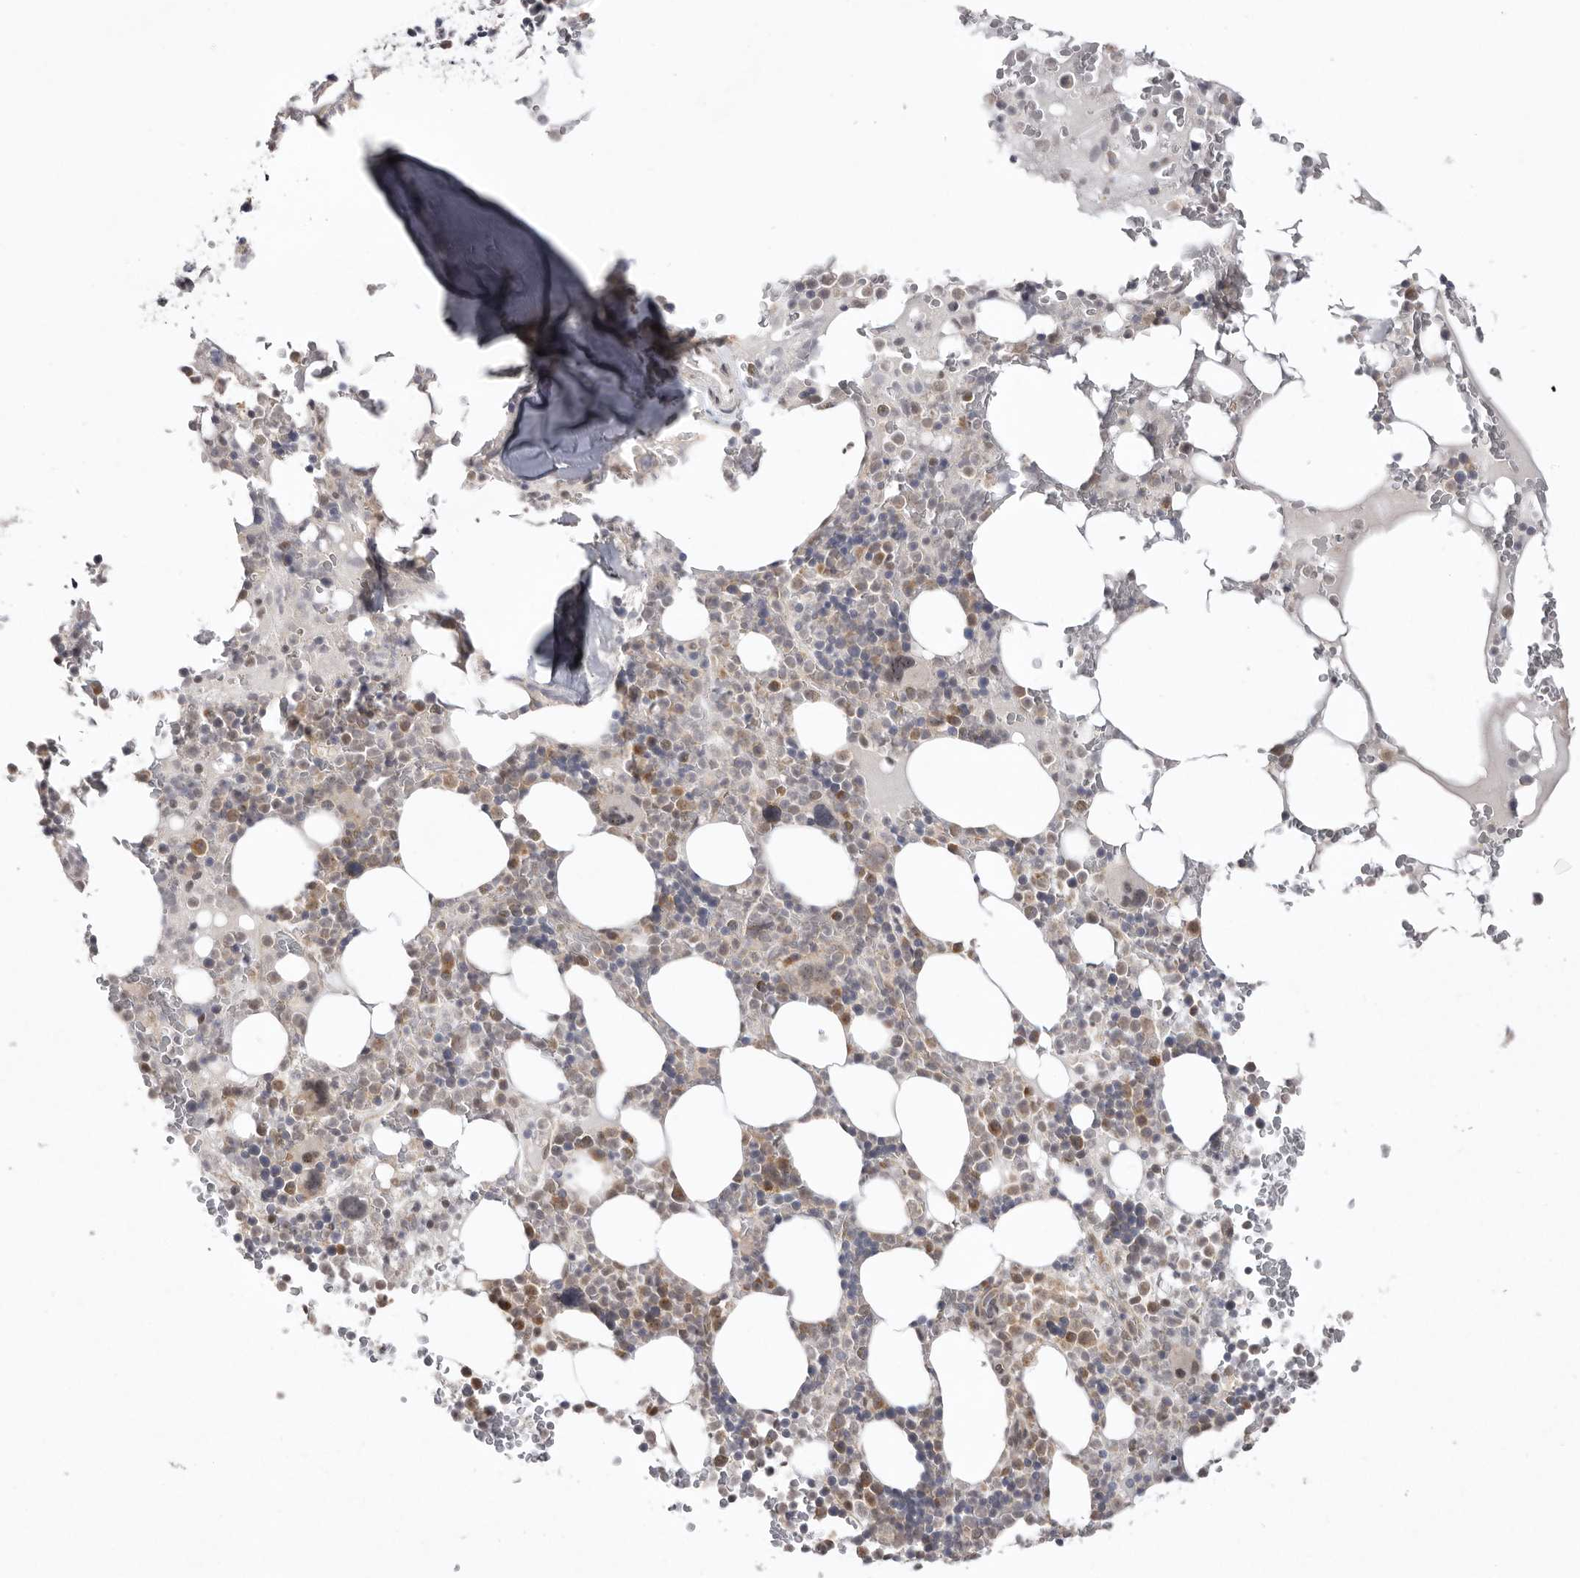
{"staining": {"intensity": "moderate", "quantity": "25%-75%", "location": "cytoplasmic/membranous"}, "tissue": "bone marrow", "cell_type": "Hematopoietic cells", "image_type": "normal", "snomed": [{"axis": "morphology", "description": "Normal tissue, NOS"}, {"axis": "topography", "description": "Bone marrow"}], "caption": "Protein expression analysis of normal human bone marrow reveals moderate cytoplasmic/membranous expression in about 25%-75% of hematopoietic cells. The staining was performed using DAB to visualize the protein expression in brown, while the nuclei were stained in blue with hematoxylin (Magnification: 20x).", "gene": "NSUN4", "patient": {"sex": "male", "age": 58}}